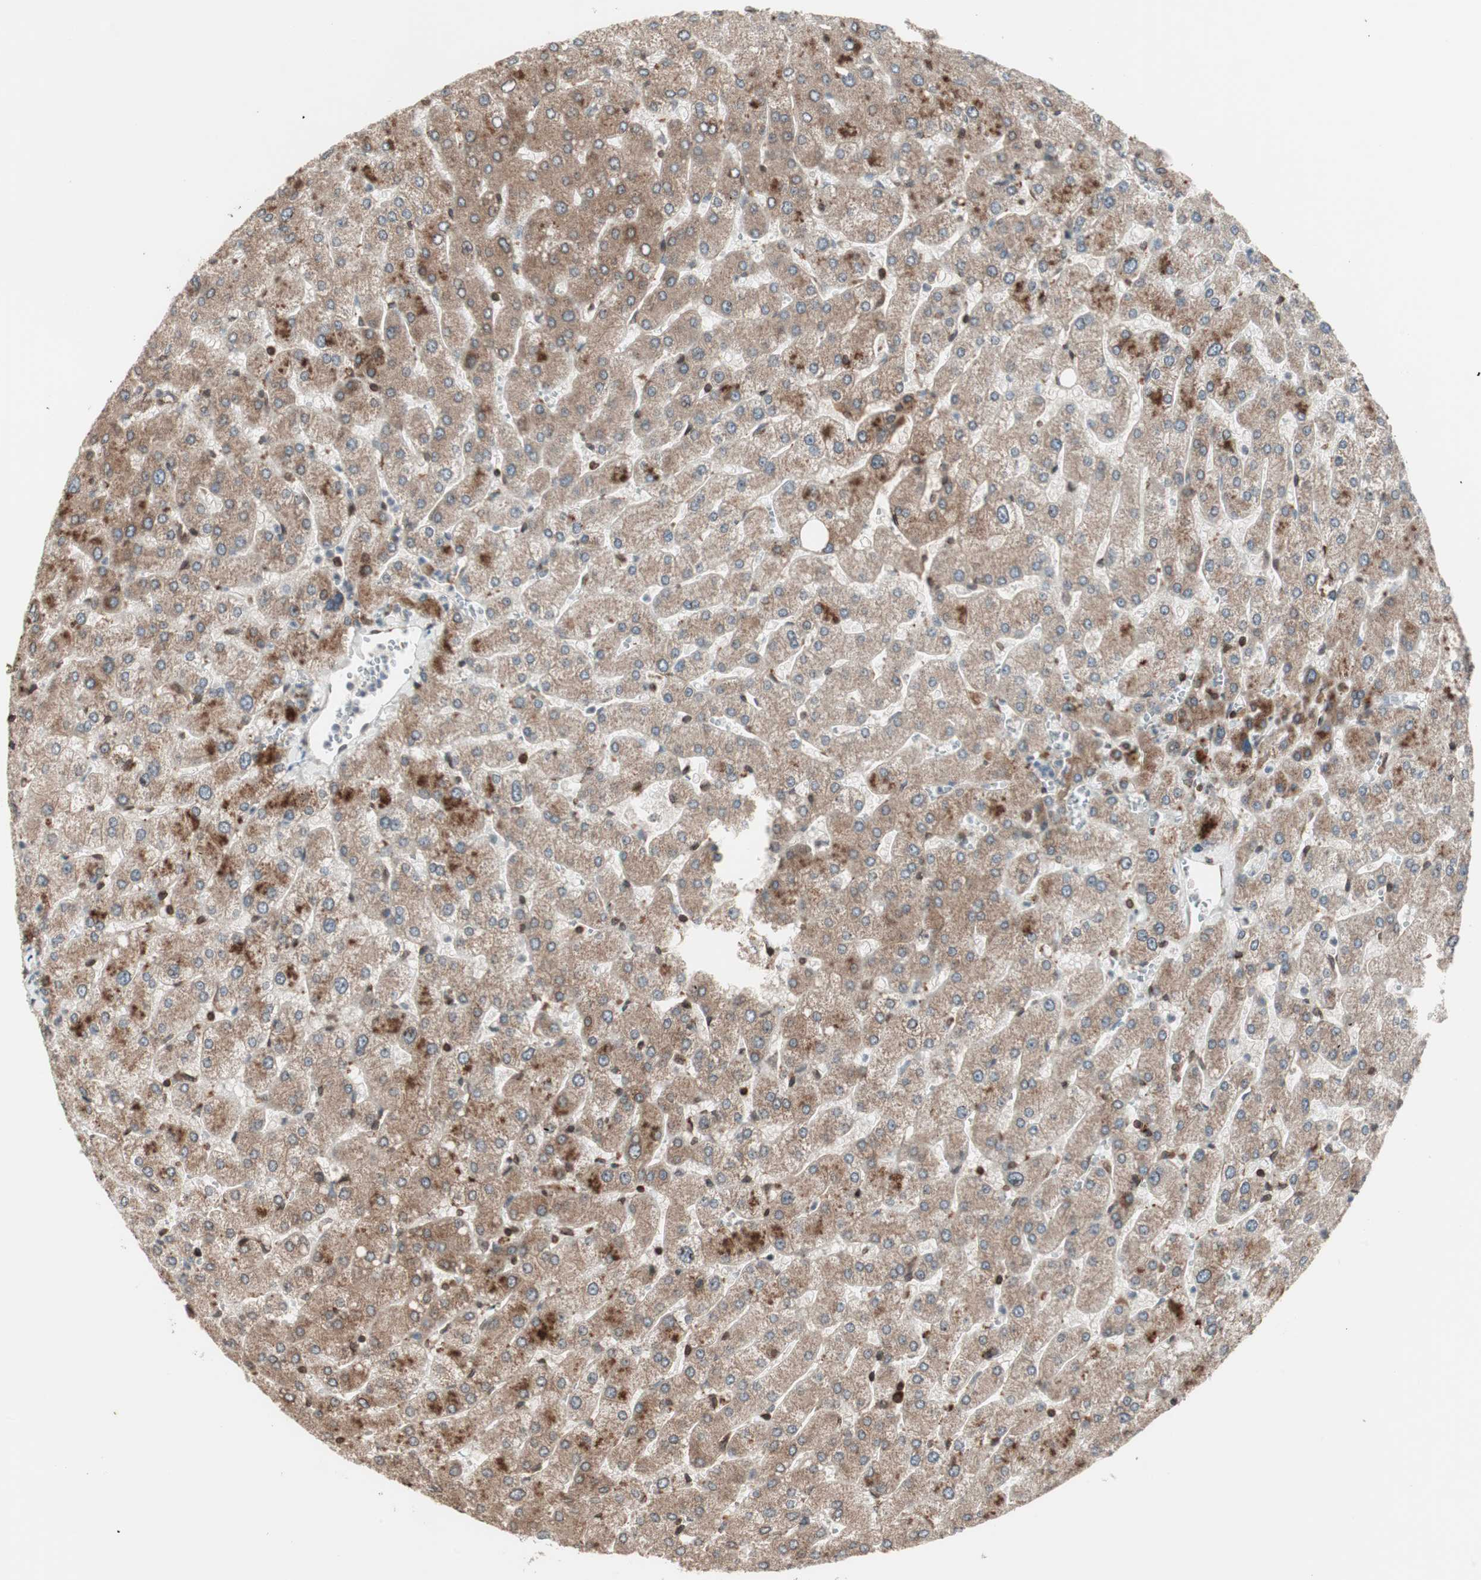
{"staining": {"intensity": "moderate", "quantity": ">75%", "location": "cytoplasmic/membranous"}, "tissue": "liver", "cell_type": "Cholangiocytes", "image_type": "normal", "snomed": [{"axis": "morphology", "description": "Normal tissue, NOS"}, {"axis": "topography", "description": "Liver"}], "caption": "Immunohistochemical staining of normal human liver shows moderate cytoplasmic/membranous protein staining in about >75% of cholangiocytes.", "gene": "NUP62", "patient": {"sex": "male", "age": 55}}